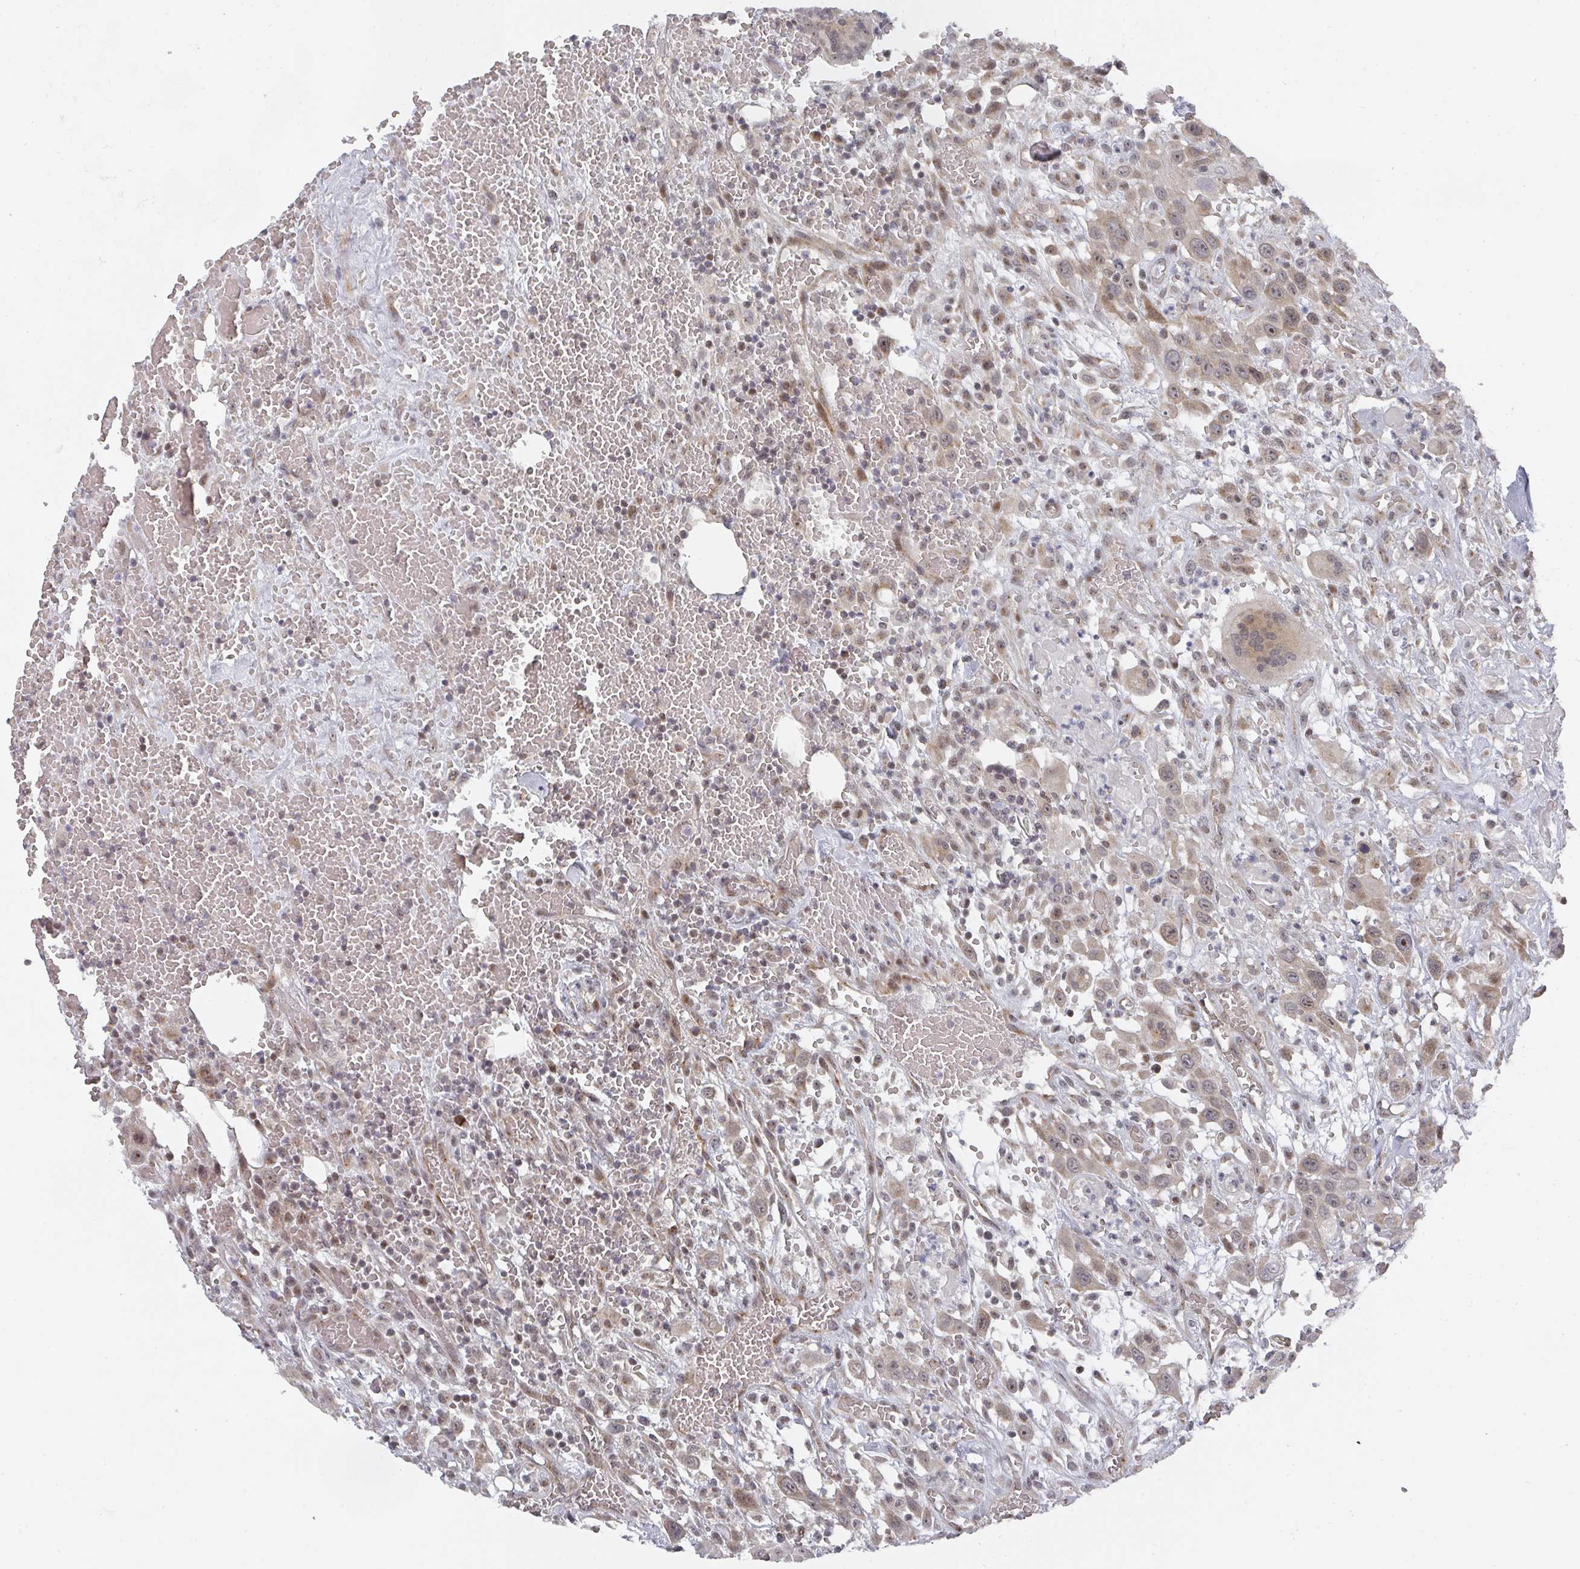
{"staining": {"intensity": "weak", "quantity": ">75%", "location": "cytoplasmic/membranous,nuclear"}, "tissue": "head and neck cancer", "cell_type": "Tumor cells", "image_type": "cancer", "snomed": [{"axis": "morphology", "description": "Squamous cell carcinoma, NOS"}, {"axis": "topography", "description": "Head-Neck"}], "caption": "About >75% of tumor cells in head and neck cancer demonstrate weak cytoplasmic/membranous and nuclear protein staining as visualized by brown immunohistochemical staining.", "gene": "KIF1C", "patient": {"sex": "male", "age": 81}}